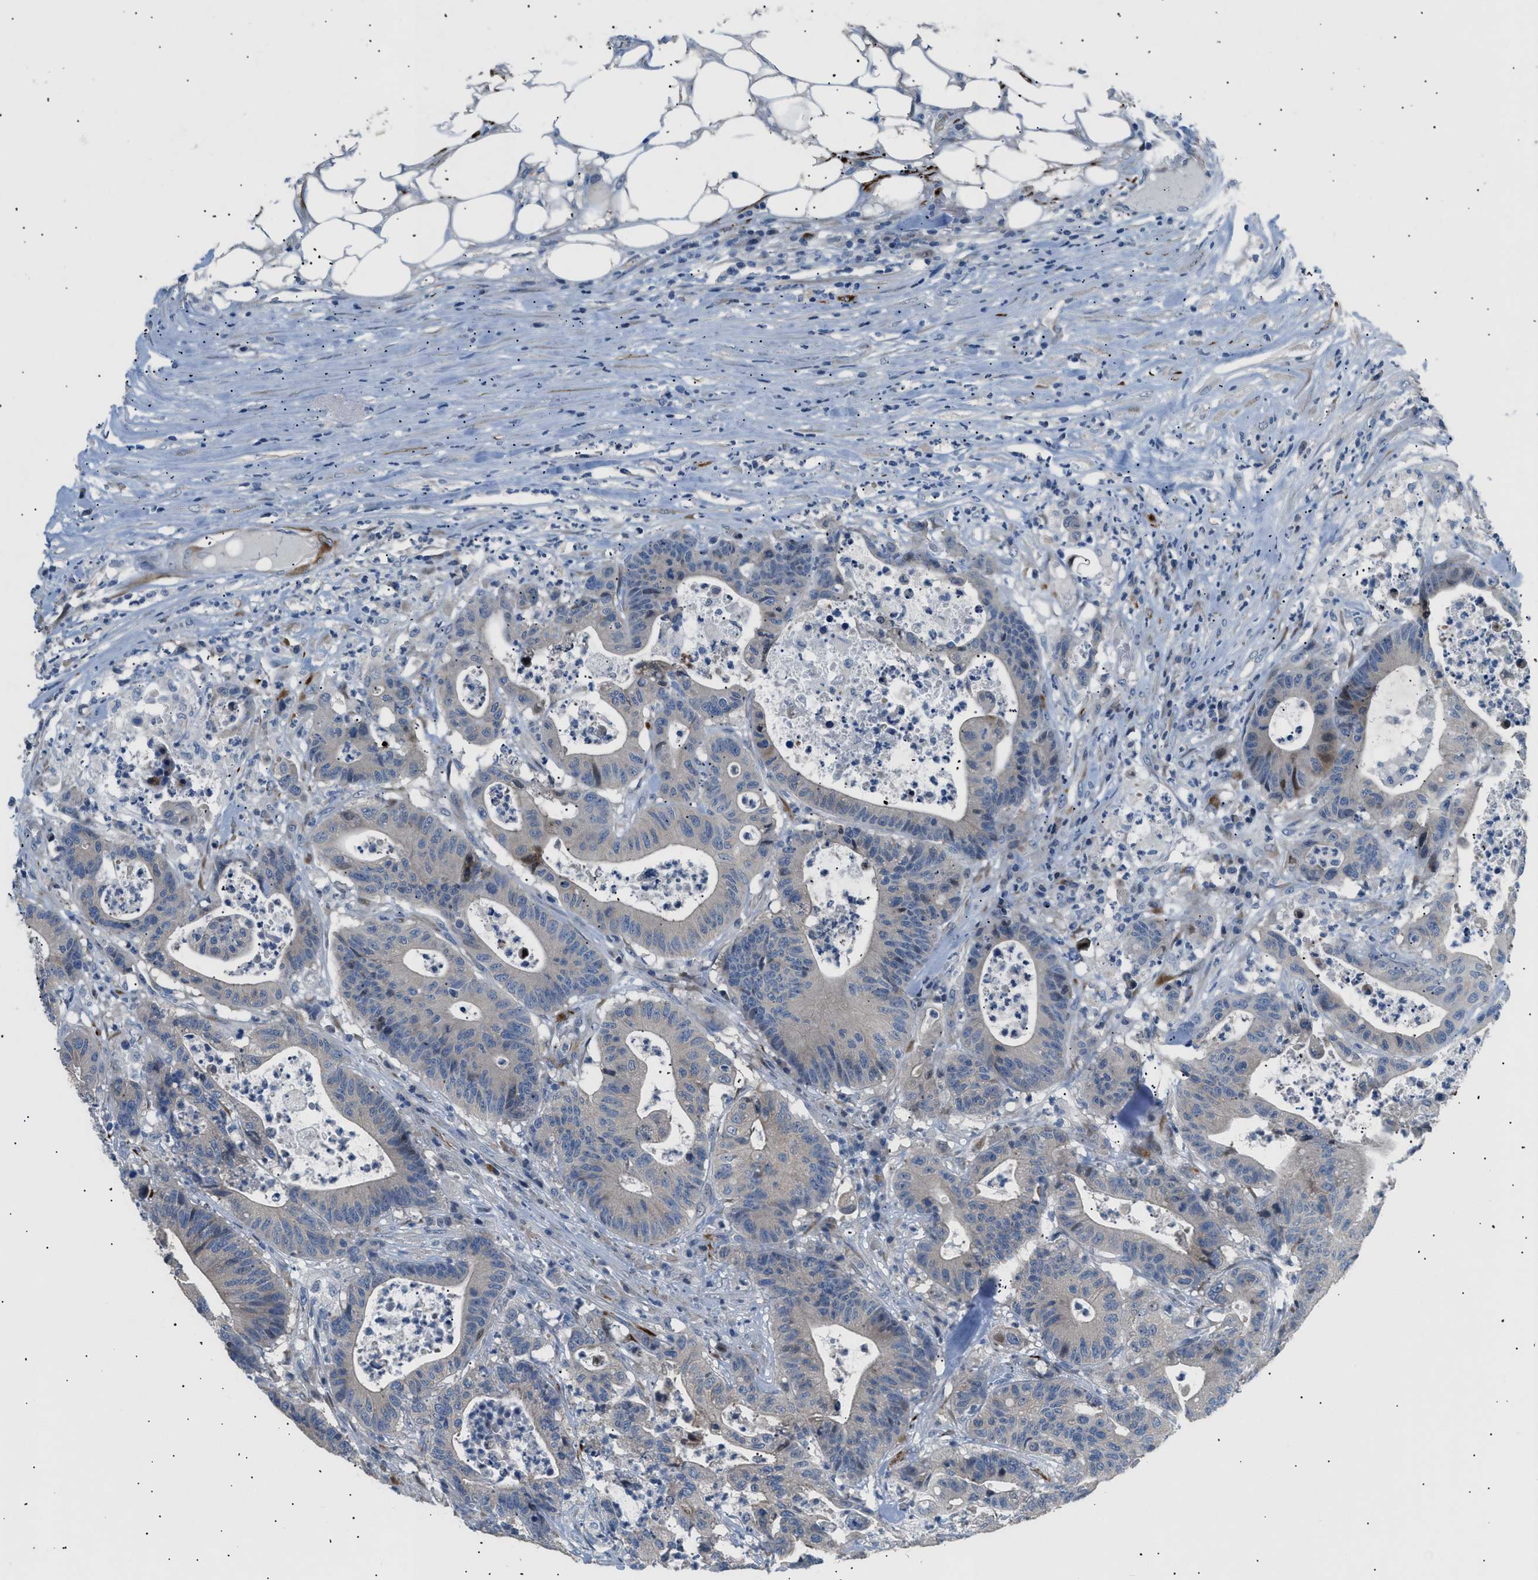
{"staining": {"intensity": "weak", "quantity": "<25%", "location": "cytoplasmic/membranous"}, "tissue": "colorectal cancer", "cell_type": "Tumor cells", "image_type": "cancer", "snomed": [{"axis": "morphology", "description": "Adenocarcinoma, NOS"}, {"axis": "topography", "description": "Colon"}], "caption": "DAB (3,3'-diaminobenzidine) immunohistochemical staining of colorectal cancer (adenocarcinoma) reveals no significant expression in tumor cells.", "gene": "ICA1", "patient": {"sex": "female", "age": 84}}